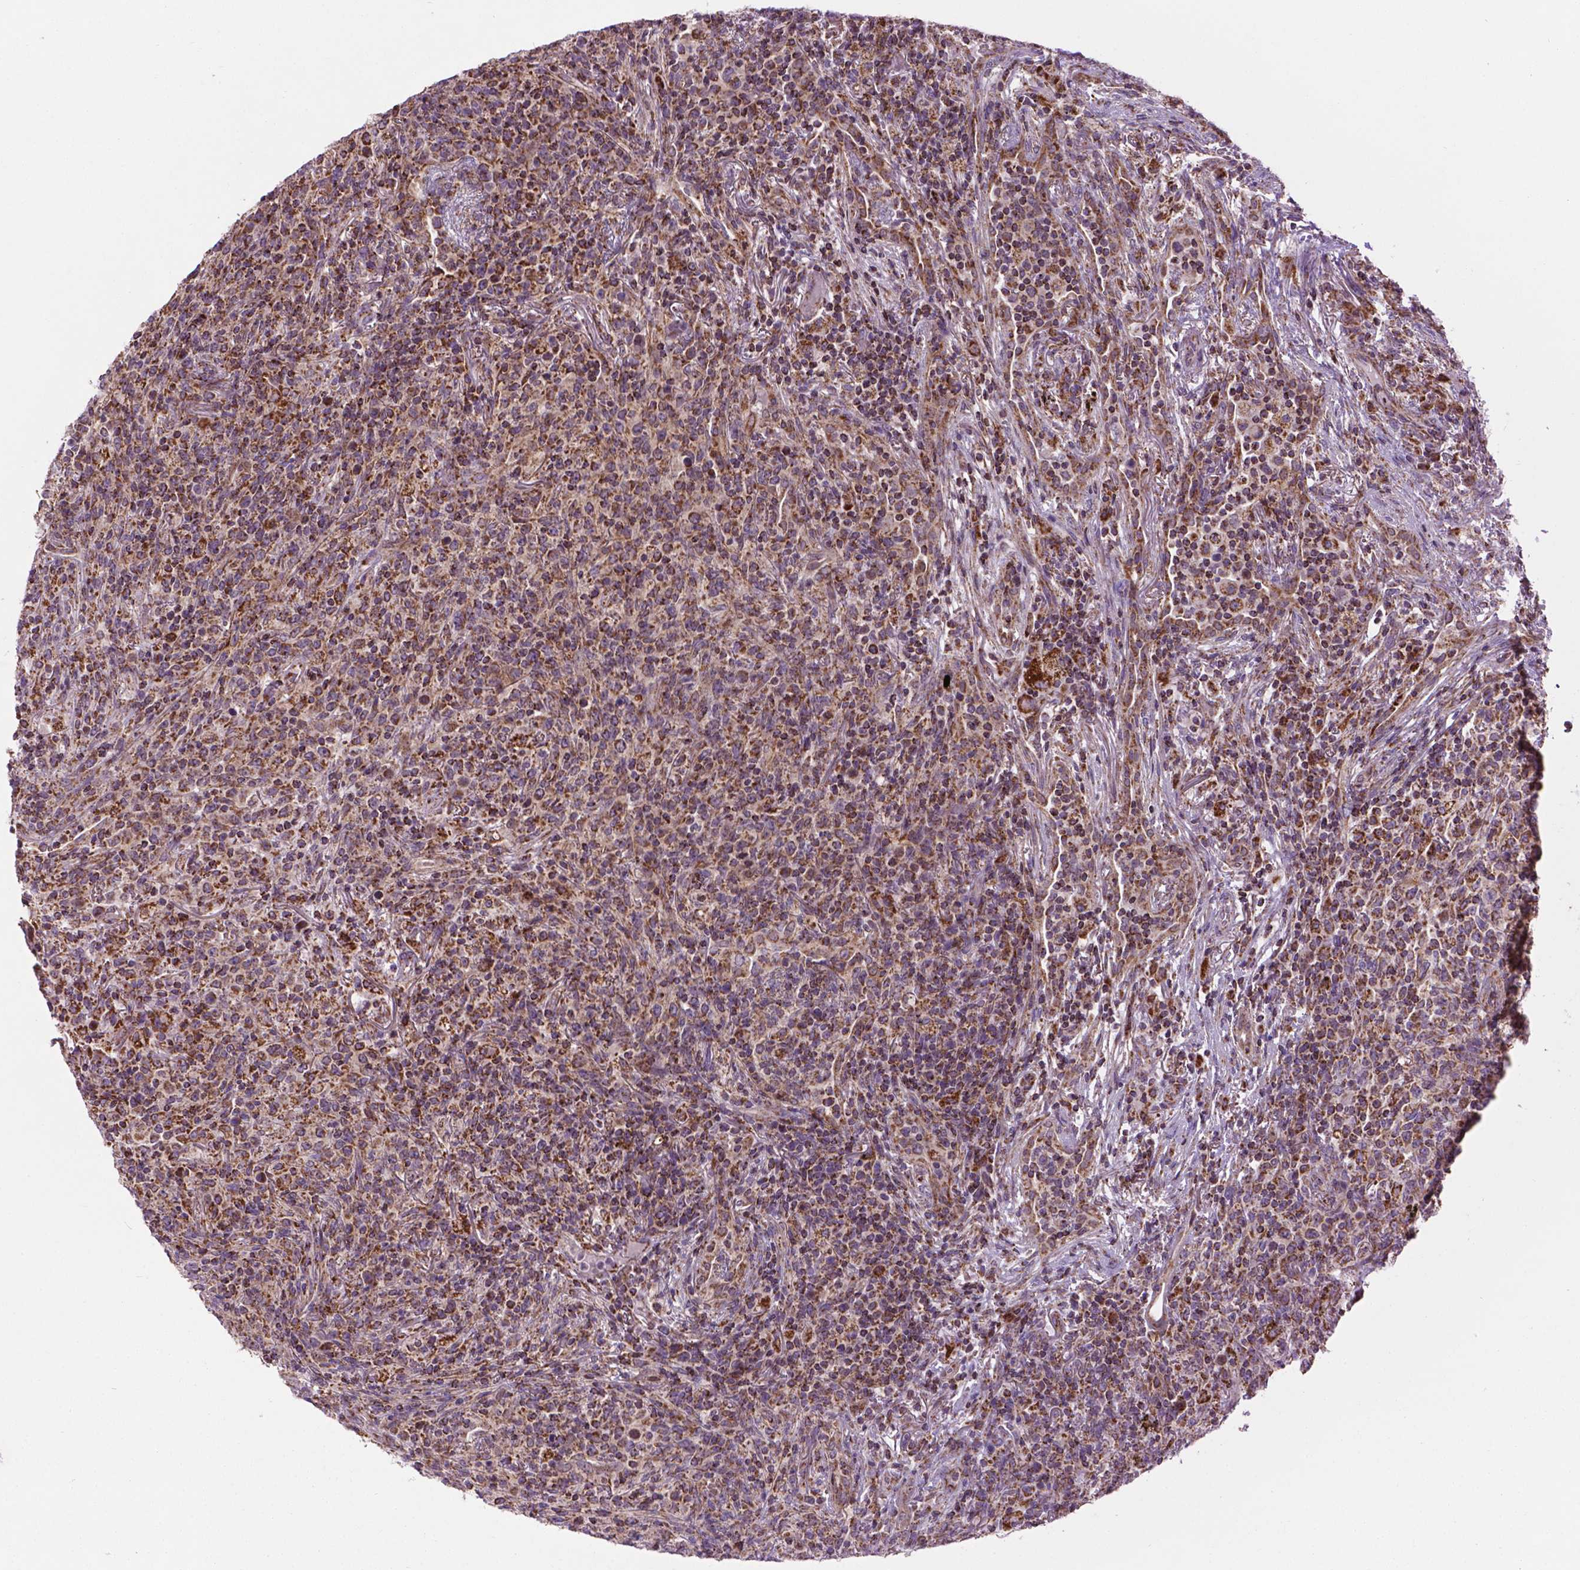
{"staining": {"intensity": "moderate", "quantity": "<25%", "location": "cytoplasmic/membranous"}, "tissue": "lymphoma", "cell_type": "Tumor cells", "image_type": "cancer", "snomed": [{"axis": "morphology", "description": "Malignant lymphoma, non-Hodgkin's type, High grade"}, {"axis": "topography", "description": "Lung"}], "caption": "A low amount of moderate cytoplasmic/membranous positivity is seen in approximately <25% of tumor cells in malignant lymphoma, non-Hodgkin's type (high-grade) tissue. The protein is shown in brown color, while the nuclei are stained blue.", "gene": "PYCR3", "patient": {"sex": "male", "age": 79}}